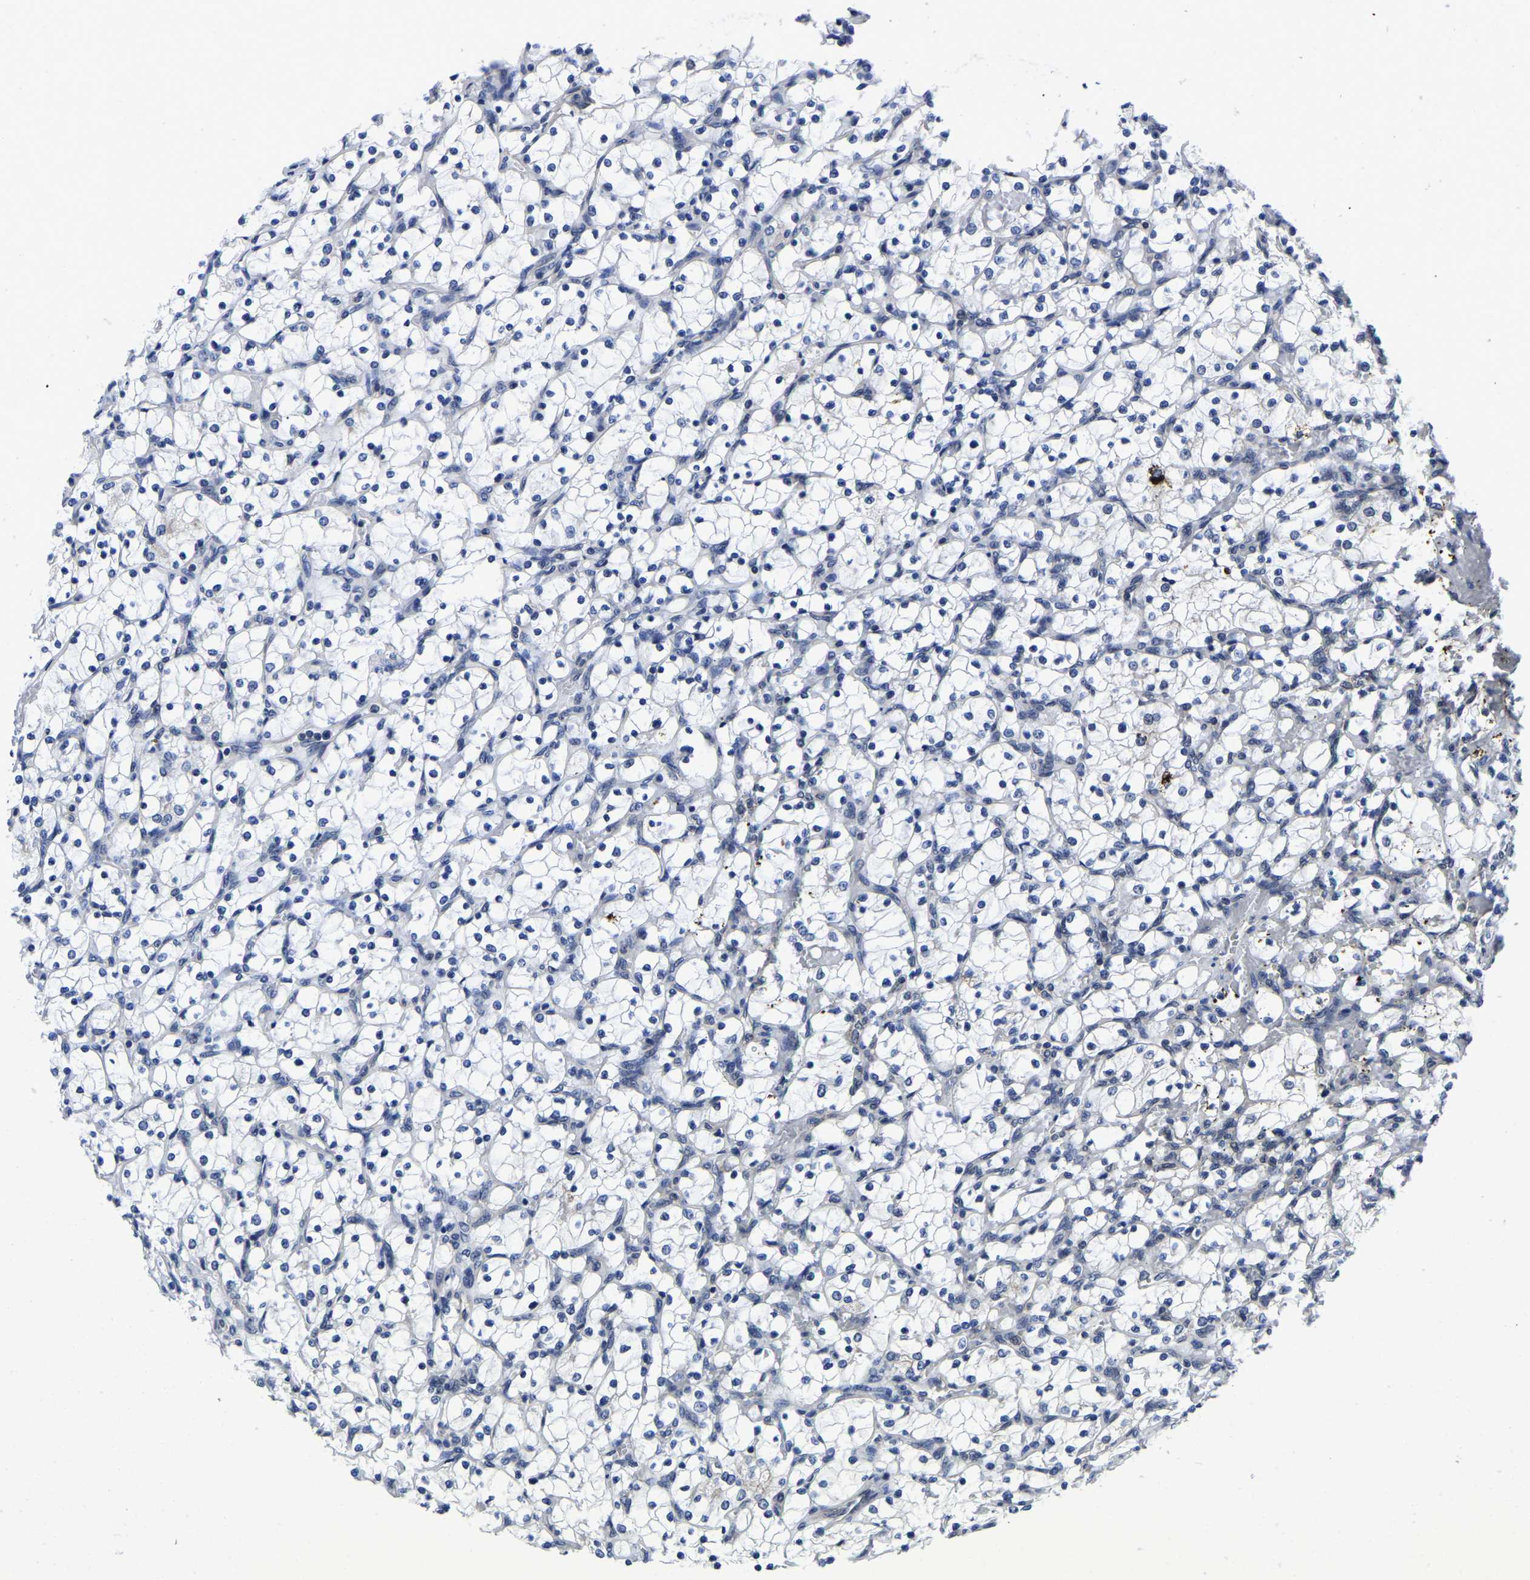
{"staining": {"intensity": "negative", "quantity": "none", "location": "none"}, "tissue": "renal cancer", "cell_type": "Tumor cells", "image_type": "cancer", "snomed": [{"axis": "morphology", "description": "Adenocarcinoma, NOS"}, {"axis": "topography", "description": "Kidney"}], "caption": "A high-resolution image shows immunohistochemistry staining of adenocarcinoma (renal), which exhibits no significant positivity in tumor cells. The staining was performed using DAB (3,3'-diaminobenzidine) to visualize the protein expression in brown, while the nuclei were stained in blue with hematoxylin (Magnification: 20x).", "gene": "MCOLN2", "patient": {"sex": "female", "age": 69}}